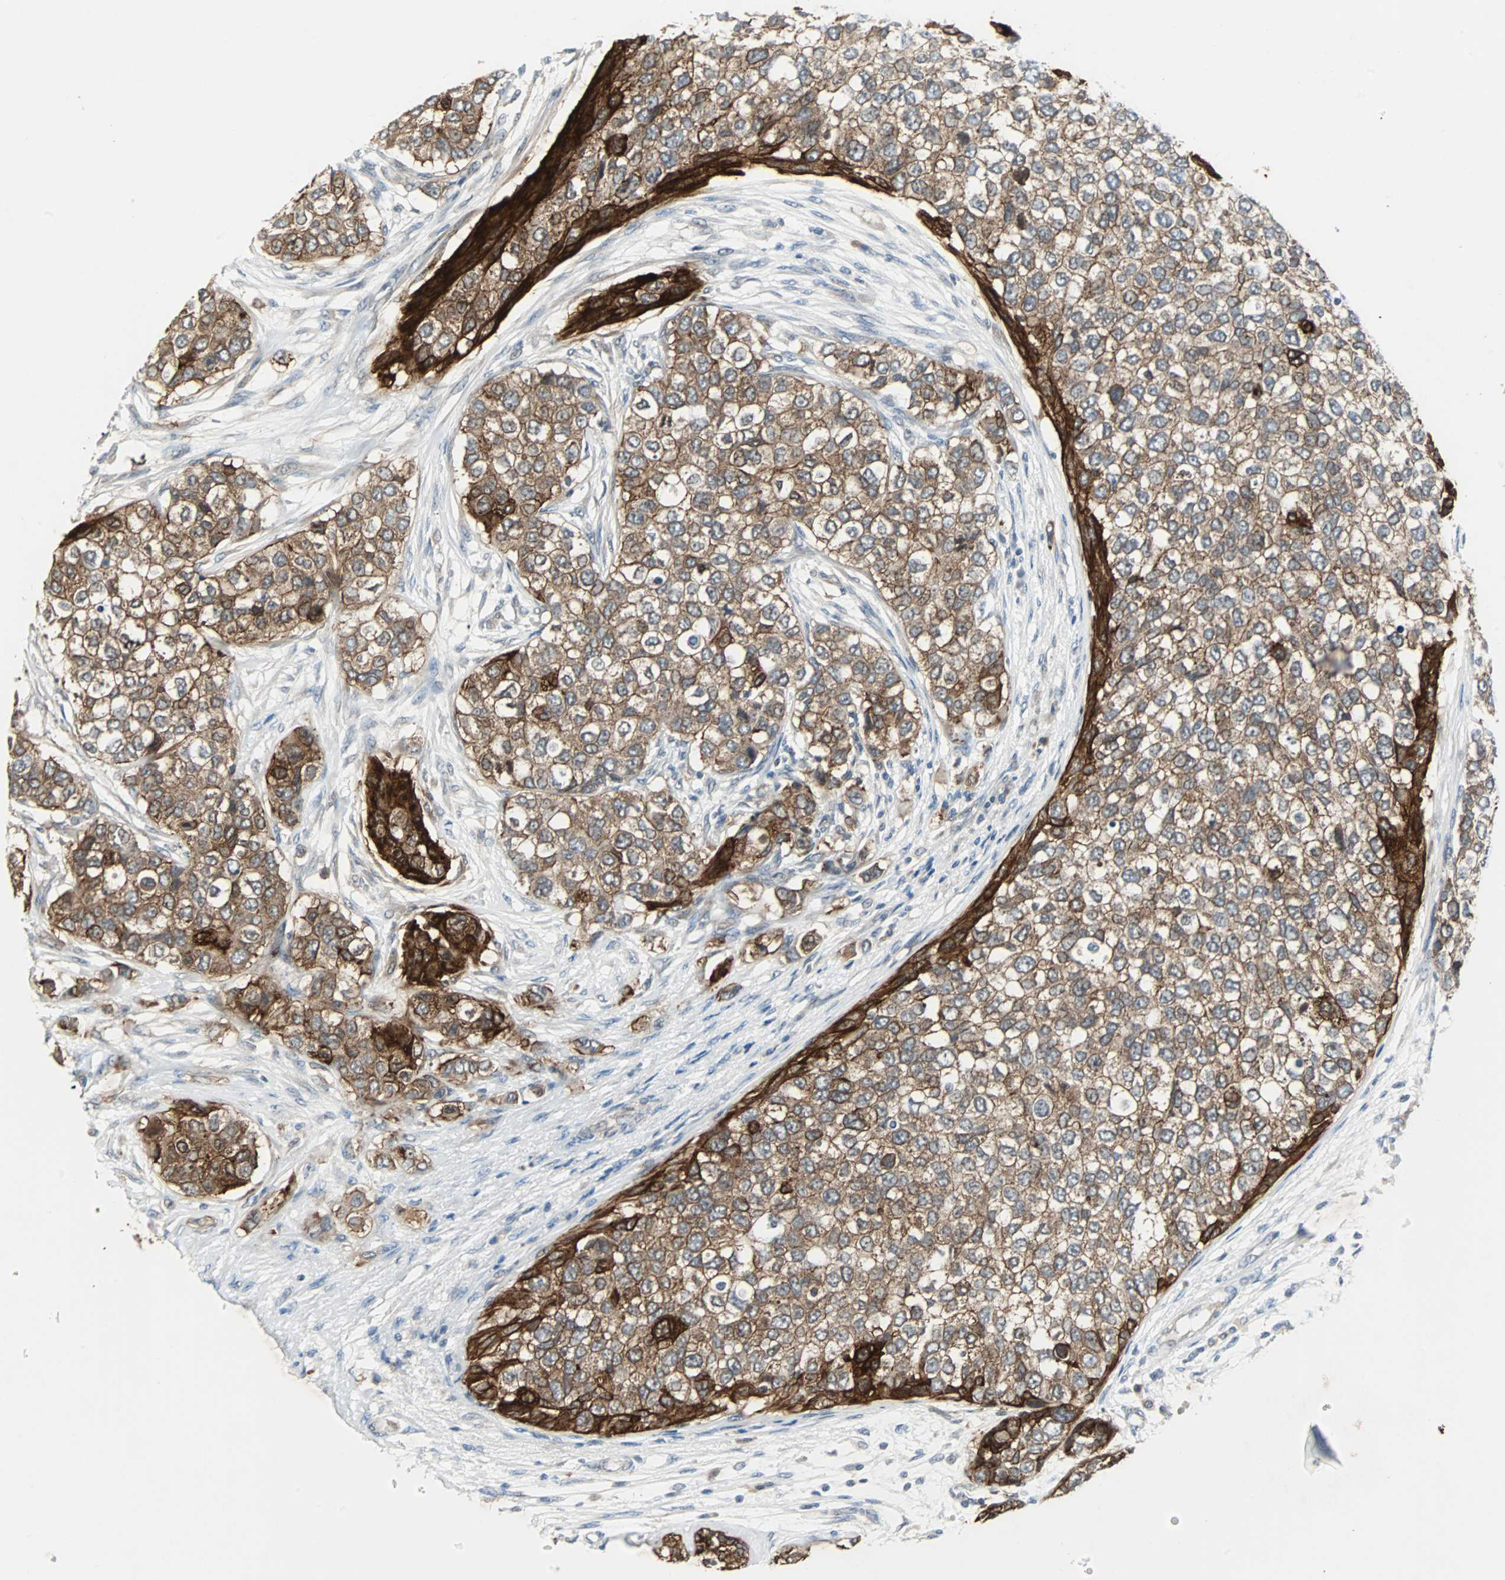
{"staining": {"intensity": "moderate", "quantity": ">75%", "location": "cytoplasmic/membranous"}, "tissue": "breast cancer", "cell_type": "Tumor cells", "image_type": "cancer", "snomed": [{"axis": "morphology", "description": "Normal tissue, NOS"}, {"axis": "morphology", "description": "Duct carcinoma"}, {"axis": "topography", "description": "Breast"}], "caption": "DAB immunohistochemical staining of breast cancer demonstrates moderate cytoplasmic/membranous protein expression in about >75% of tumor cells.", "gene": "CMC2", "patient": {"sex": "female", "age": 49}}